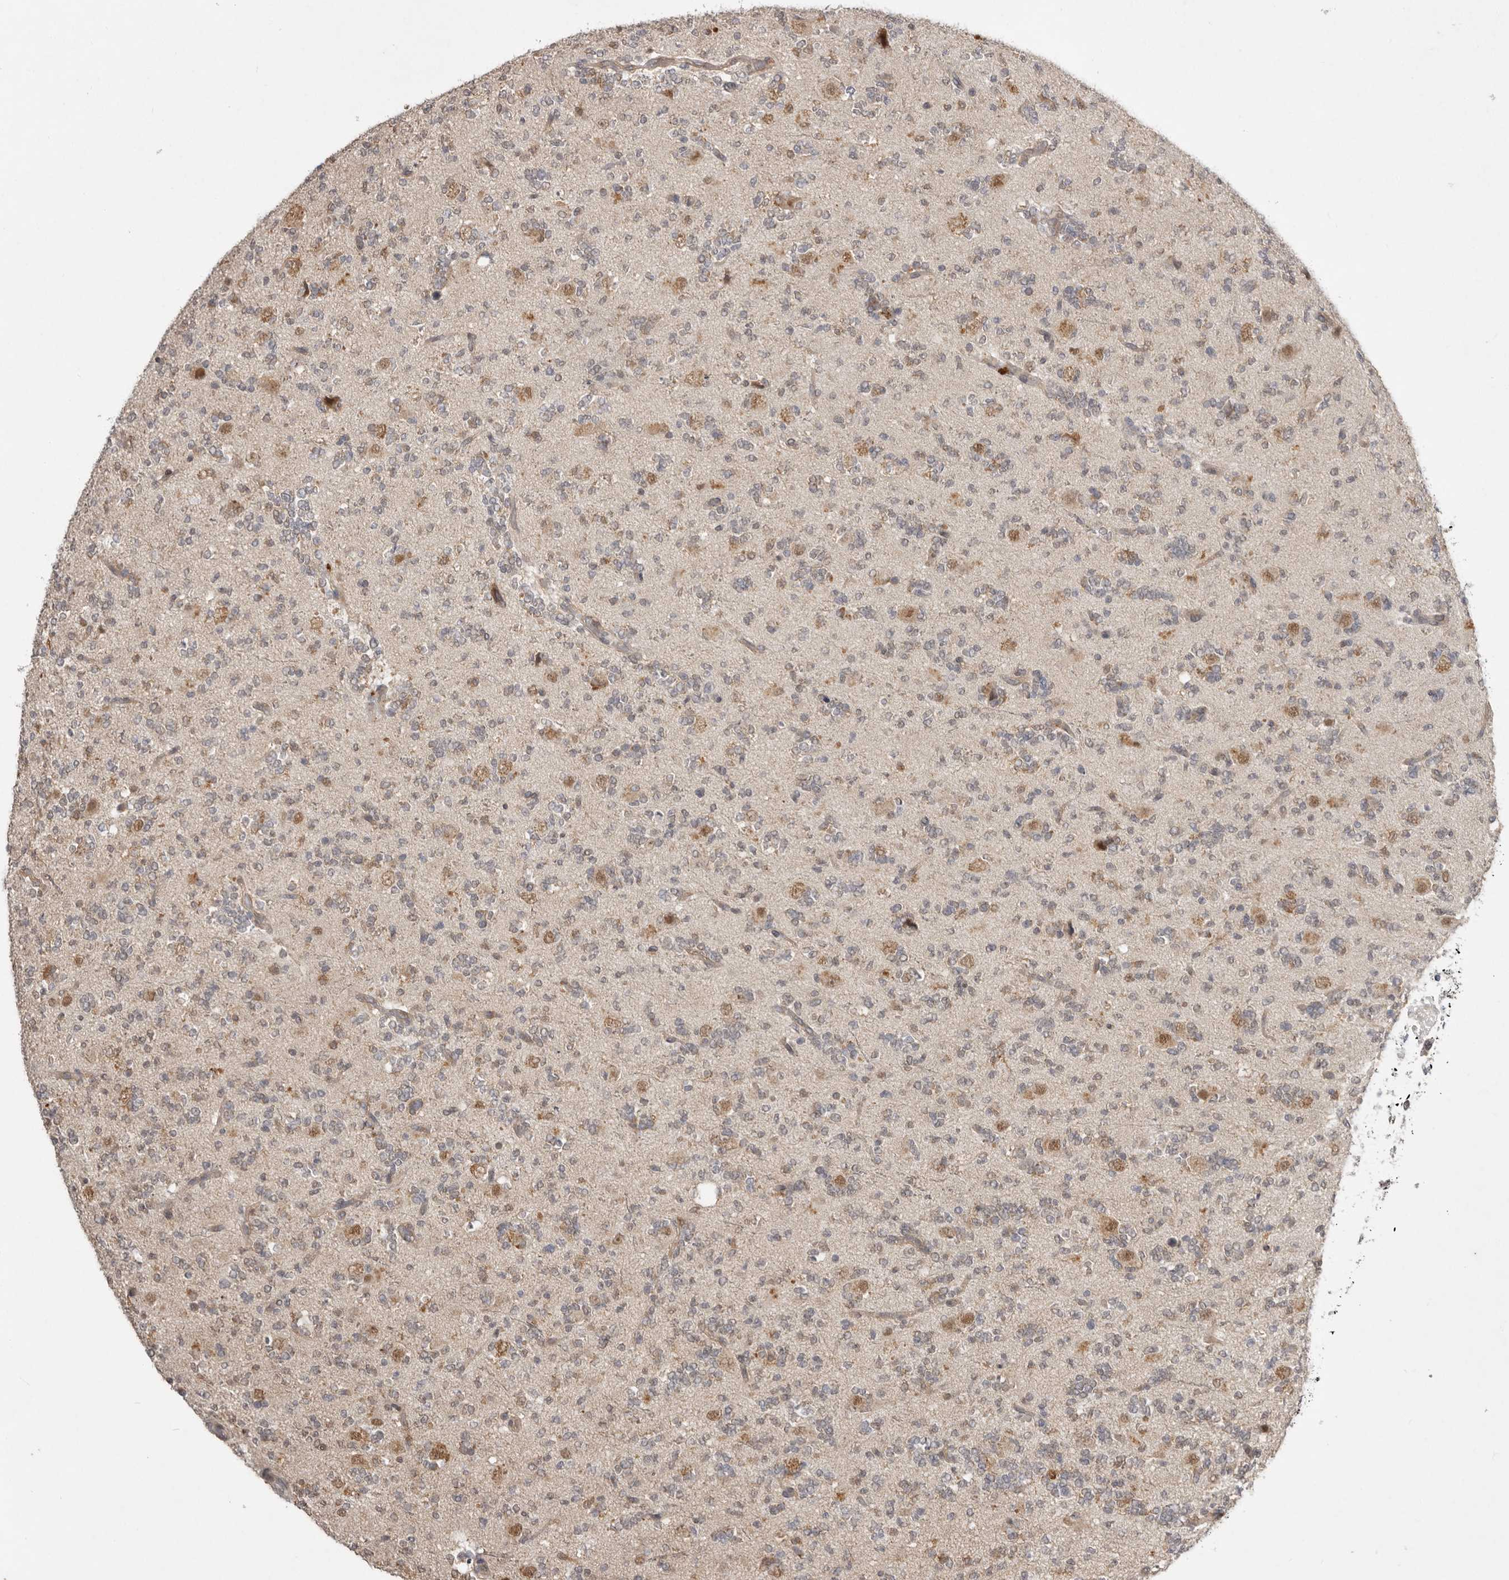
{"staining": {"intensity": "weak", "quantity": "25%-75%", "location": "cytoplasmic/membranous"}, "tissue": "glioma", "cell_type": "Tumor cells", "image_type": "cancer", "snomed": [{"axis": "morphology", "description": "Glioma, malignant, High grade"}, {"axis": "topography", "description": "Brain"}], "caption": "Weak cytoplasmic/membranous positivity for a protein is seen in approximately 25%-75% of tumor cells of glioma using immunohistochemistry.", "gene": "NSUN4", "patient": {"sex": "female", "age": 62}}